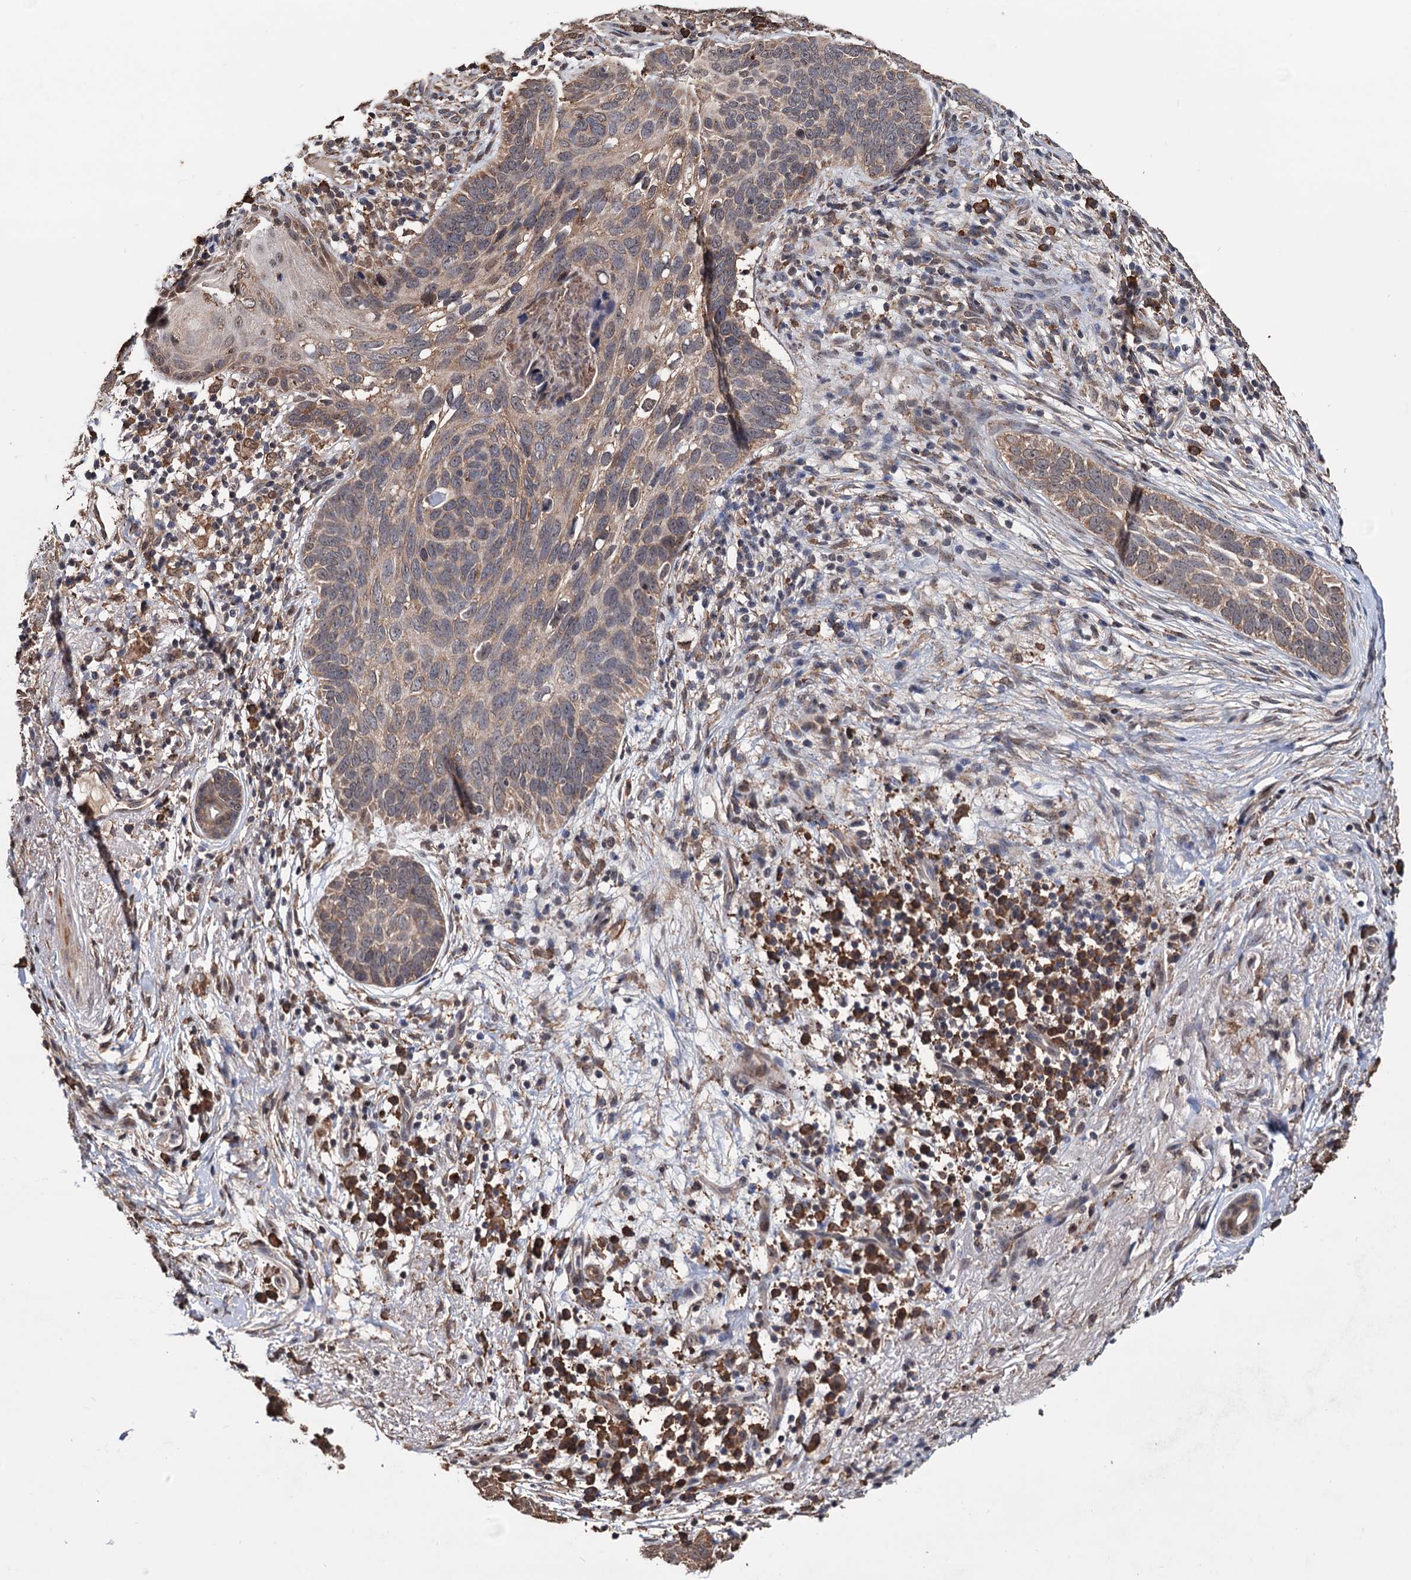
{"staining": {"intensity": "weak", "quantity": ">75%", "location": "cytoplasmic/membranous"}, "tissue": "skin cancer", "cell_type": "Tumor cells", "image_type": "cancer", "snomed": [{"axis": "morphology", "description": "Basal cell carcinoma"}, {"axis": "topography", "description": "Skin"}], "caption": "Basal cell carcinoma (skin) stained with a protein marker demonstrates weak staining in tumor cells.", "gene": "TBC1D12", "patient": {"sex": "male", "age": 85}}